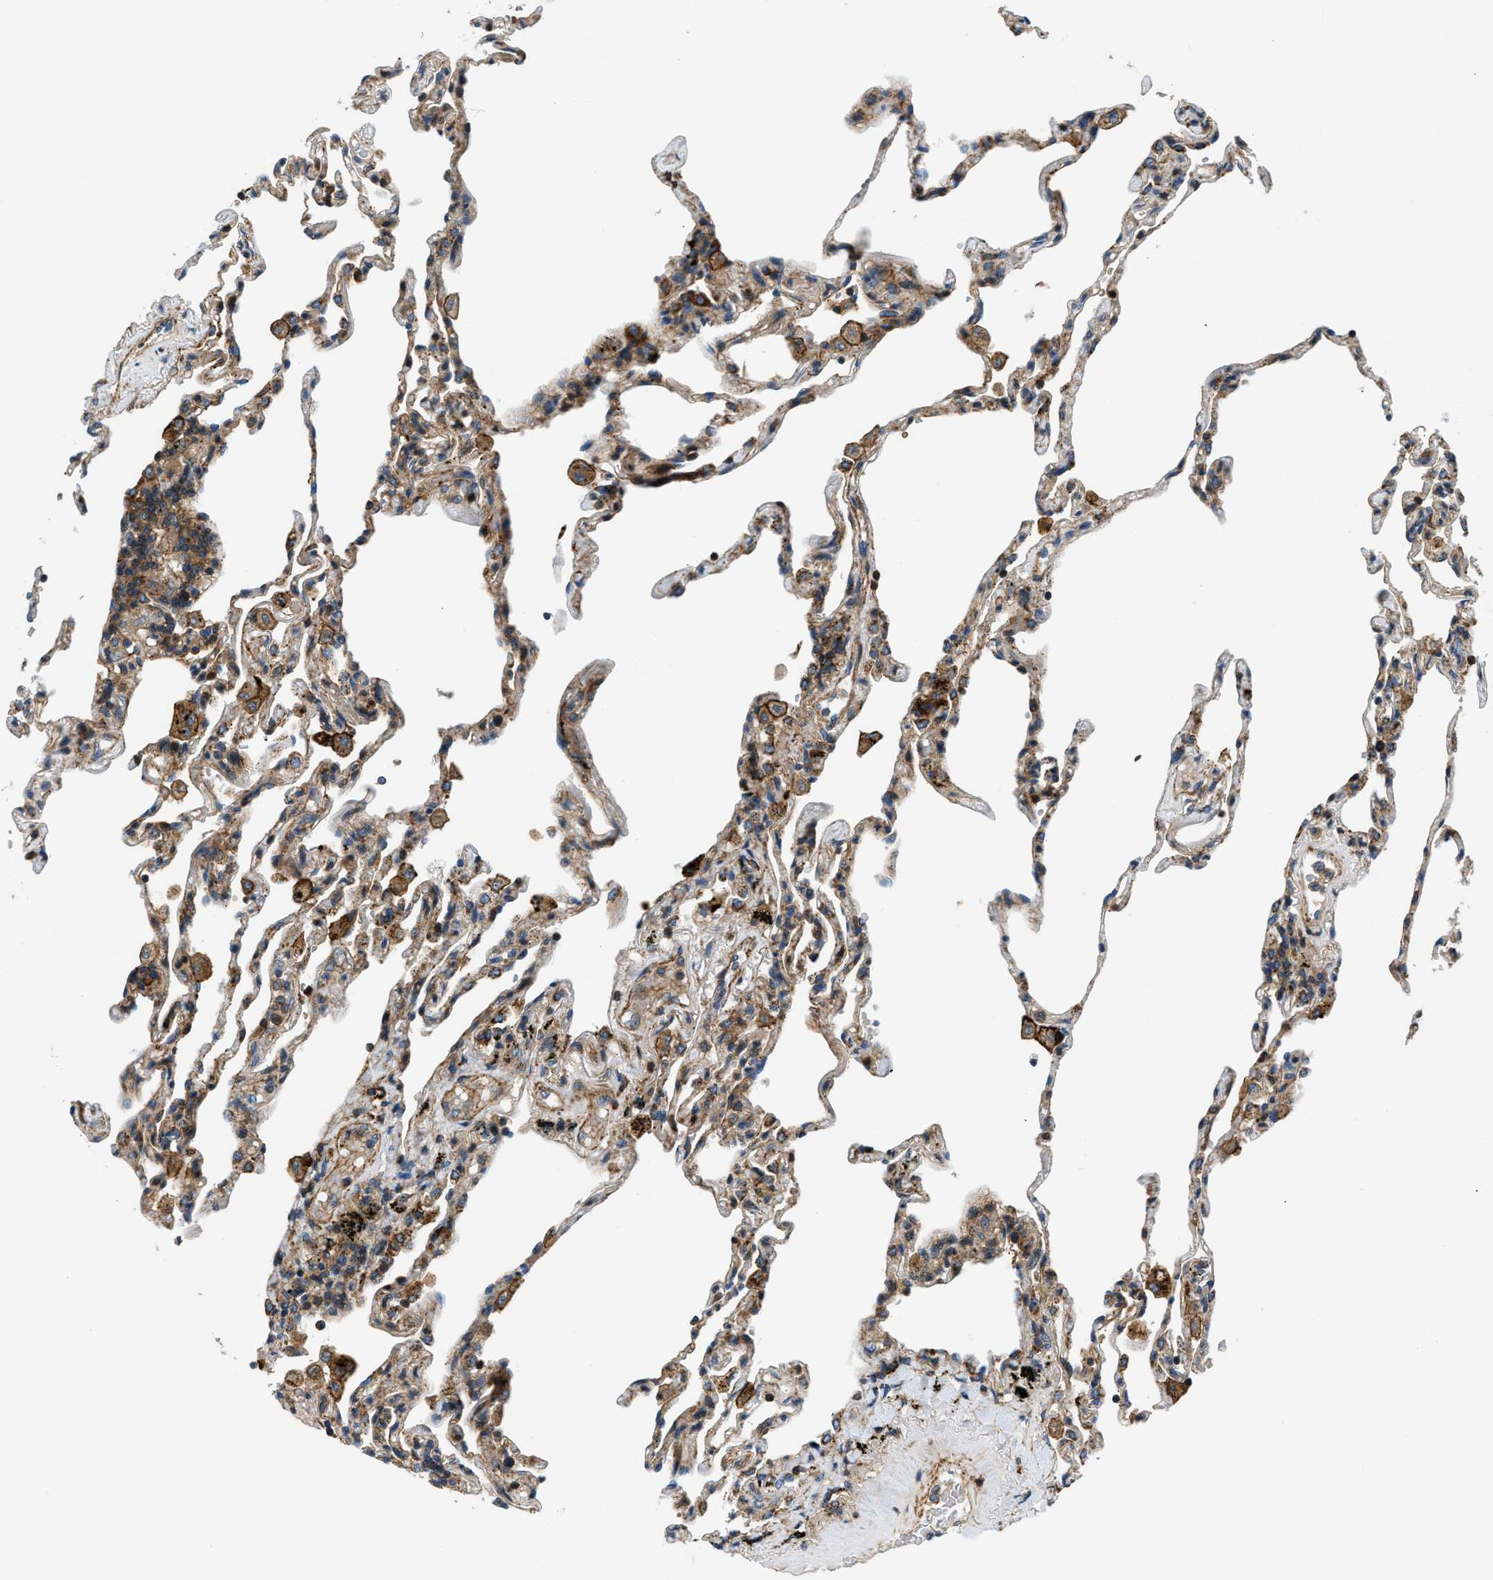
{"staining": {"intensity": "moderate", "quantity": "25%-75%", "location": "cytoplasmic/membranous"}, "tissue": "lung", "cell_type": "Alveolar cells", "image_type": "normal", "snomed": [{"axis": "morphology", "description": "Normal tissue, NOS"}, {"axis": "topography", "description": "Lung"}], "caption": "The immunohistochemical stain labels moderate cytoplasmic/membranous positivity in alveolar cells of unremarkable lung. (IHC, brightfield microscopy, high magnification).", "gene": "DHODH", "patient": {"sex": "male", "age": 59}}